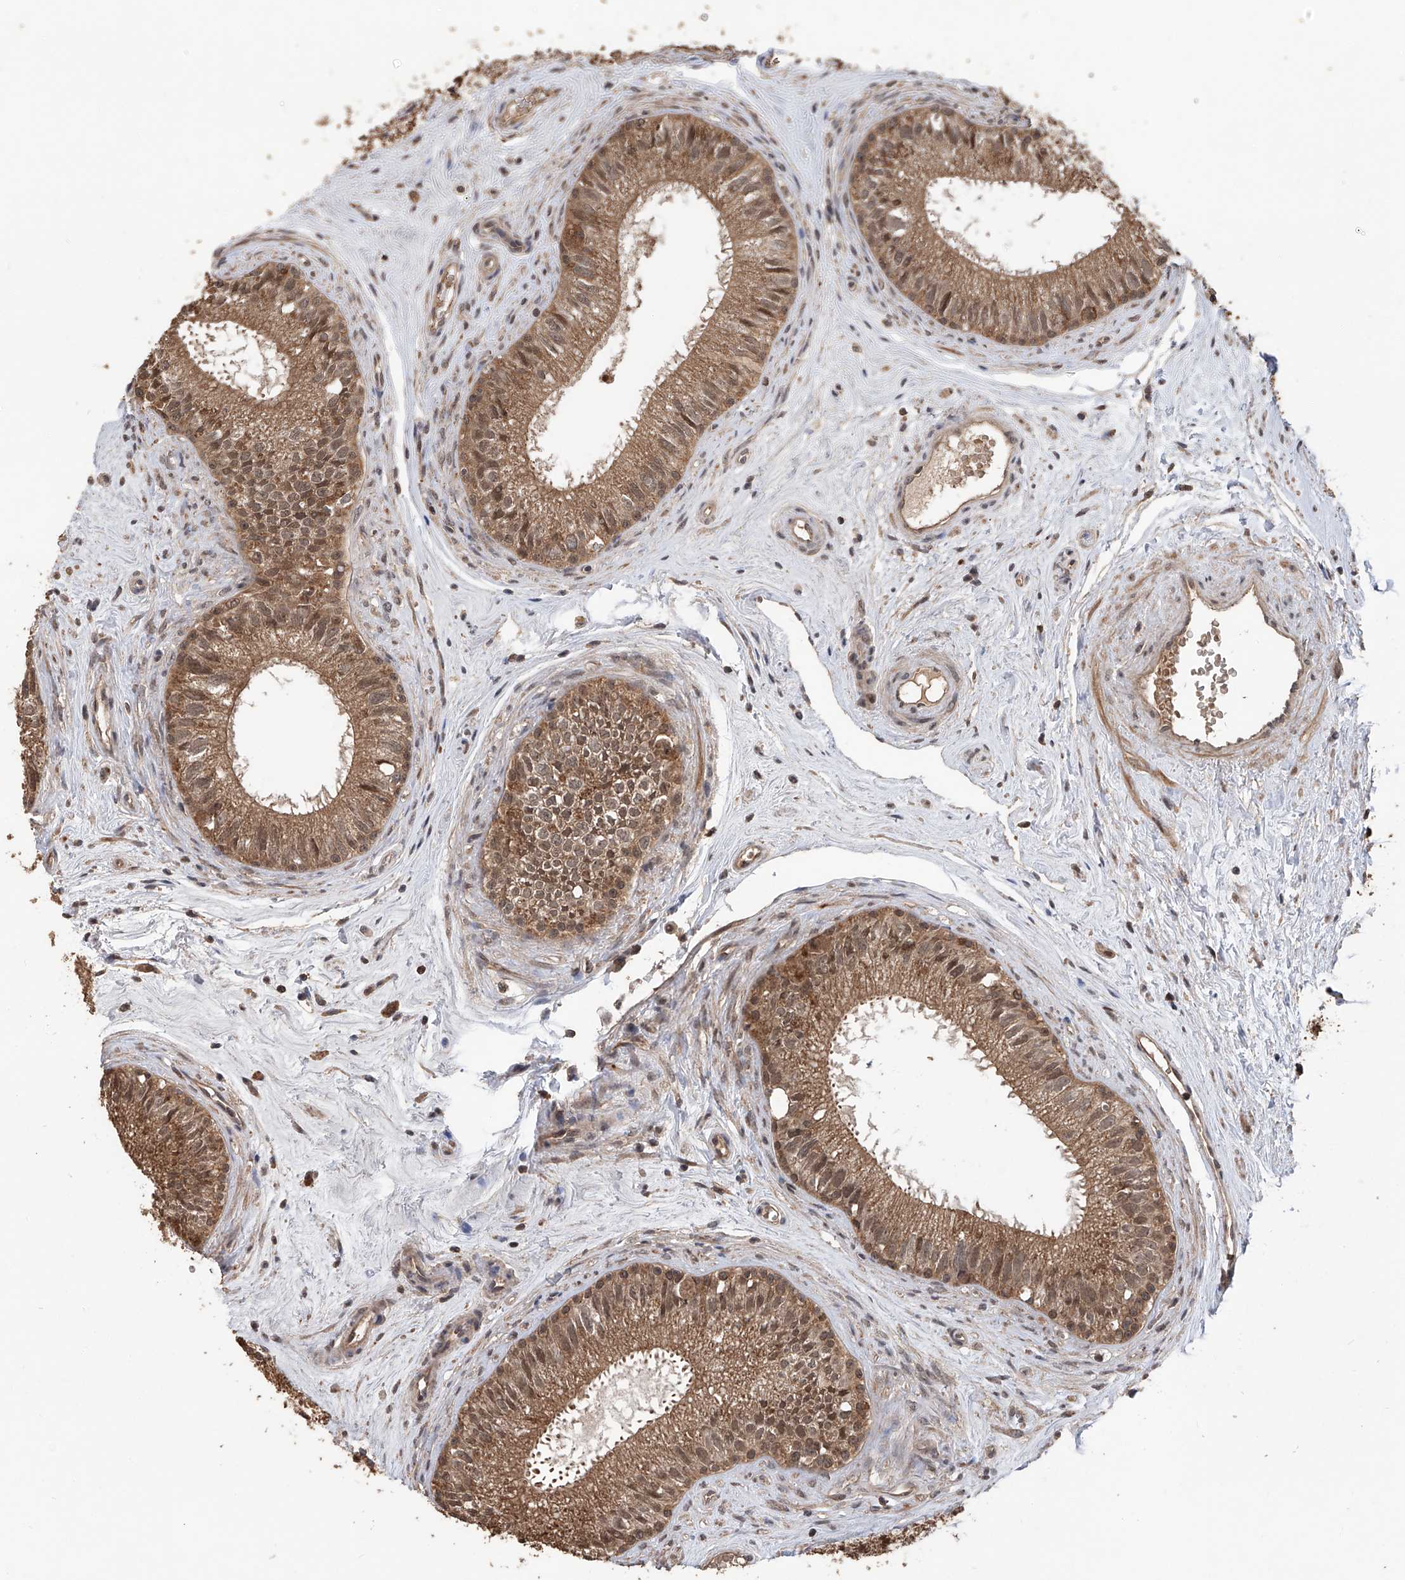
{"staining": {"intensity": "strong", "quantity": ">75%", "location": "cytoplasmic/membranous,nuclear"}, "tissue": "epididymis", "cell_type": "Glandular cells", "image_type": "normal", "snomed": [{"axis": "morphology", "description": "Normal tissue, NOS"}, {"axis": "topography", "description": "Epididymis"}], "caption": "A high amount of strong cytoplasmic/membranous,nuclear expression is seen in approximately >75% of glandular cells in unremarkable epididymis. (IHC, brightfield microscopy, high magnification).", "gene": "LYSMD4", "patient": {"sex": "male", "age": 71}}